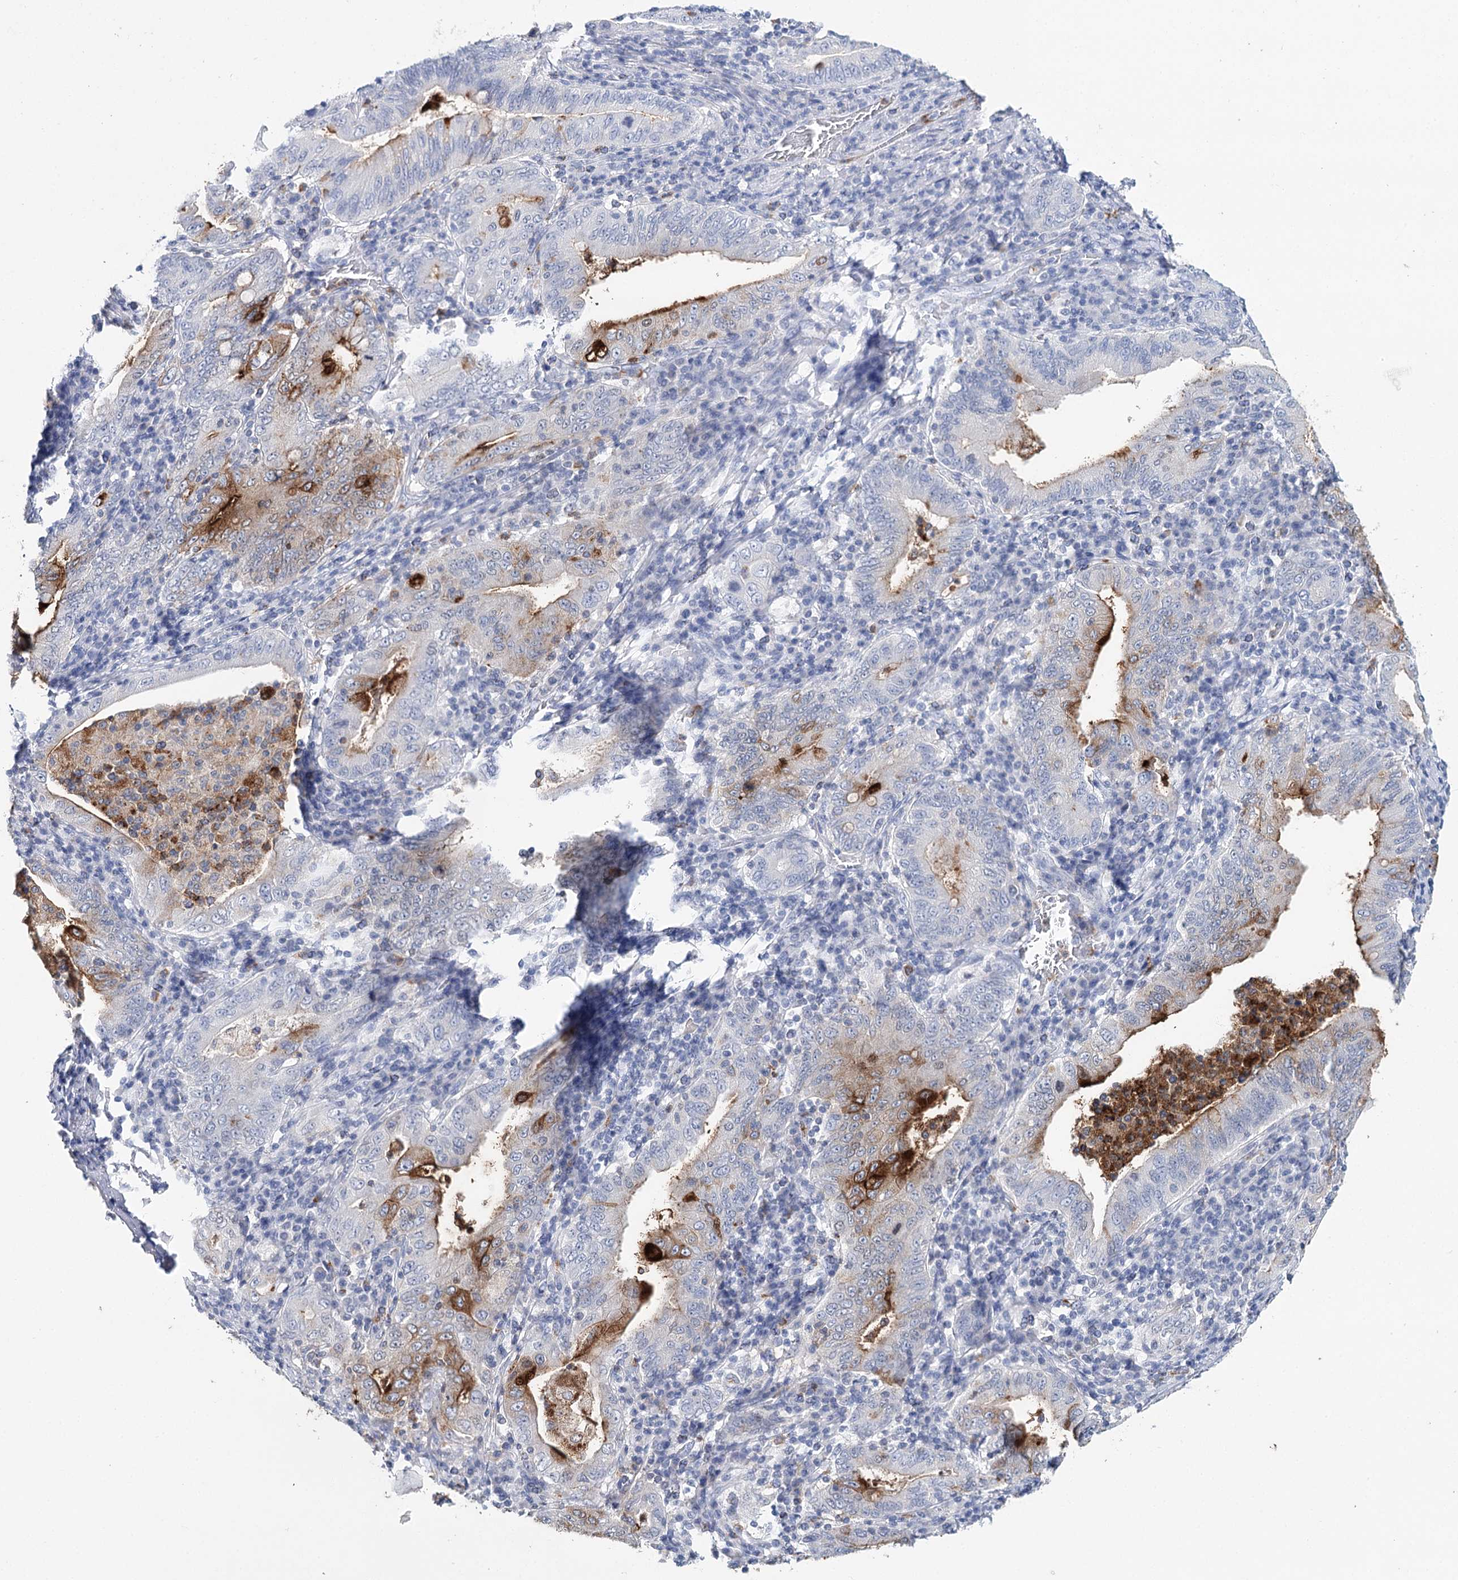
{"staining": {"intensity": "strong", "quantity": "25%-75%", "location": "cytoplasmic/membranous"}, "tissue": "stomach cancer", "cell_type": "Tumor cells", "image_type": "cancer", "snomed": [{"axis": "morphology", "description": "Normal tissue, NOS"}, {"axis": "morphology", "description": "Adenocarcinoma, NOS"}, {"axis": "topography", "description": "Esophagus"}, {"axis": "topography", "description": "Stomach, upper"}, {"axis": "topography", "description": "Peripheral nerve tissue"}], "caption": "About 25%-75% of tumor cells in stomach adenocarcinoma exhibit strong cytoplasmic/membranous protein expression as visualized by brown immunohistochemical staining.", "gene": "CEACAM8", "patient": {"sex": "male", "age": 62}}